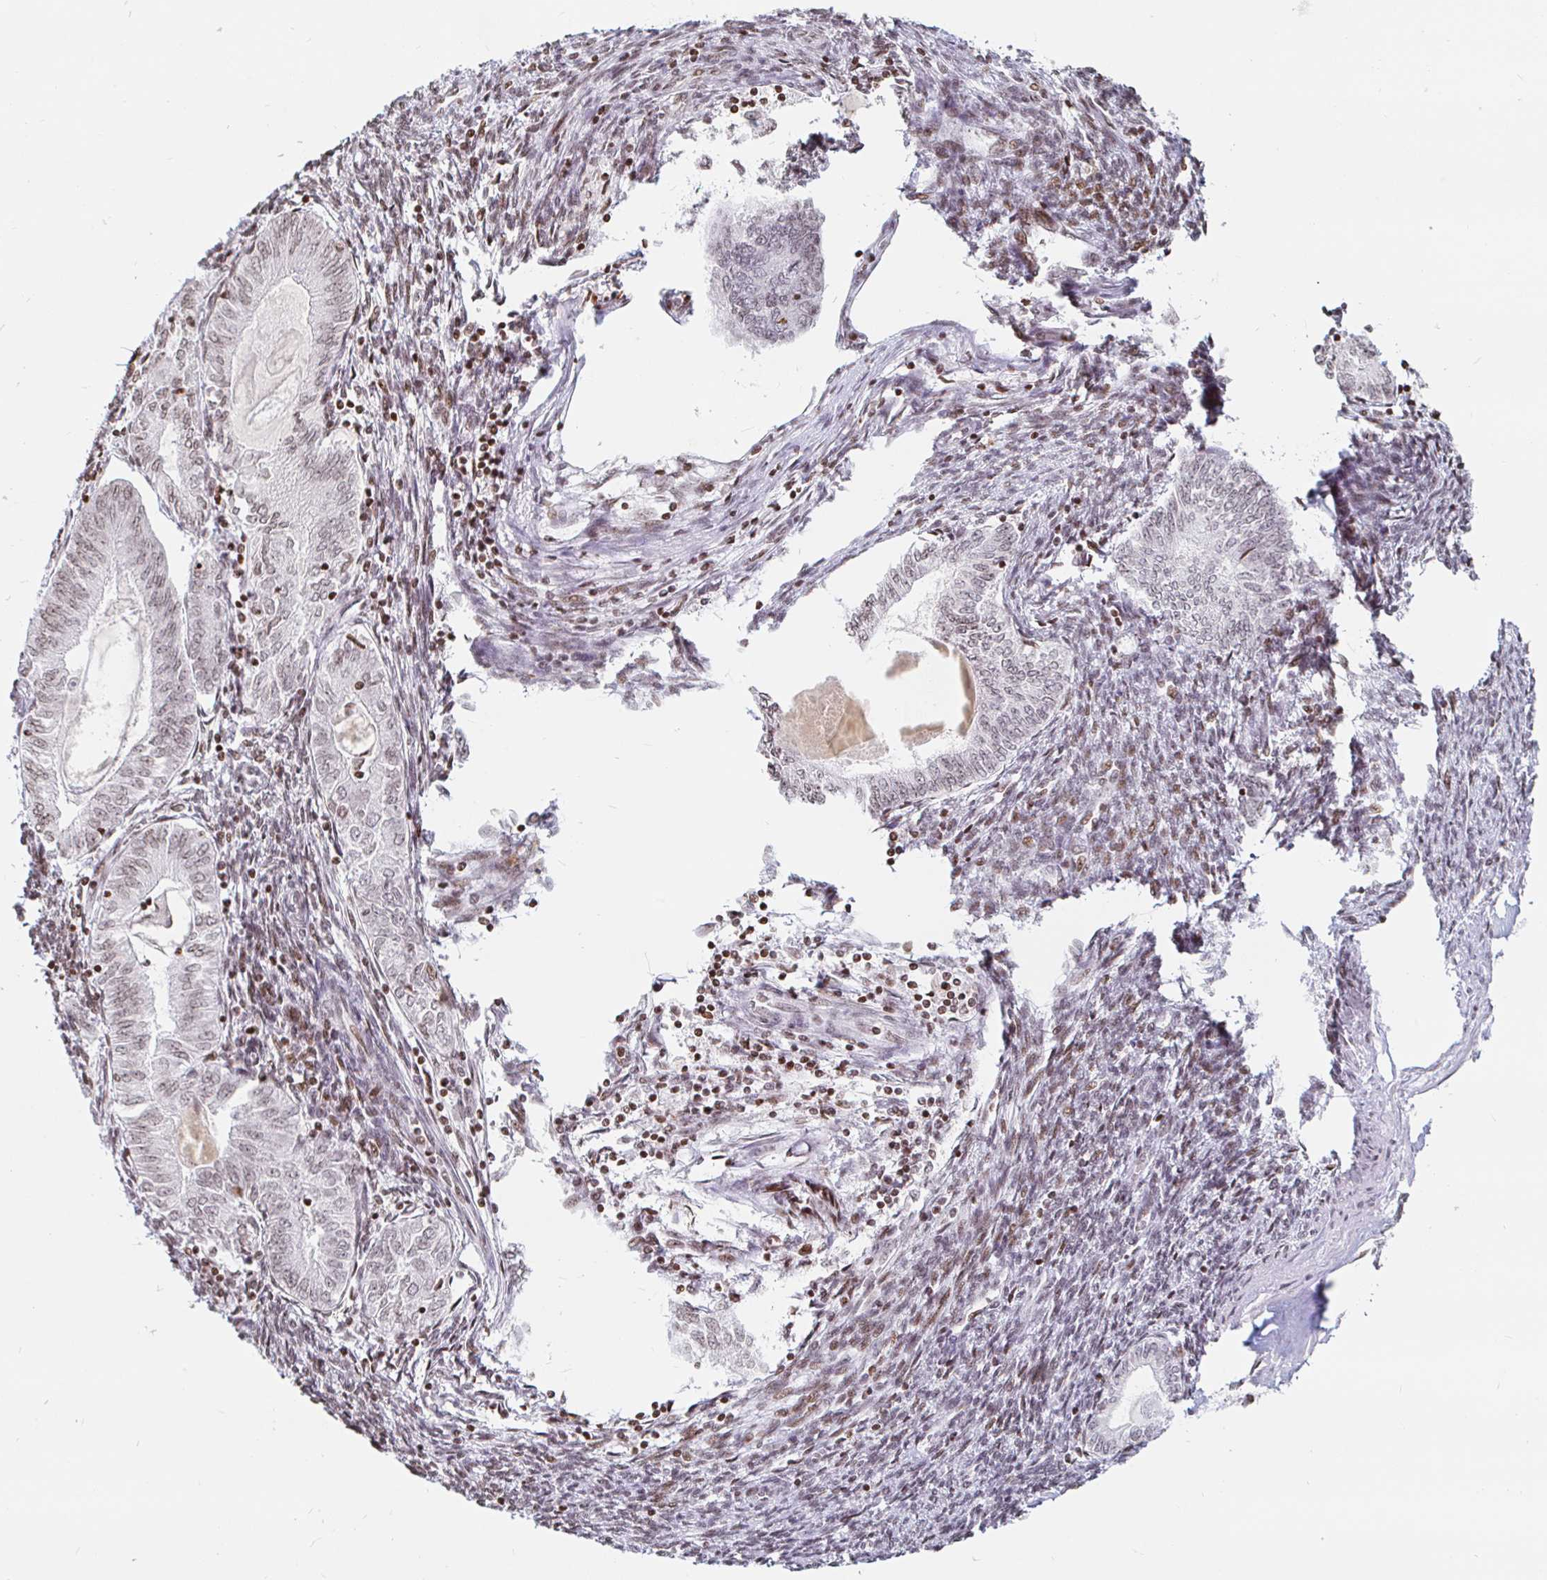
{"staining": {"intensity": "weak", "quantity": "<25%", "location": "nuclear"}, "tissue": "endometrial cancer", "cell_type": "Tumor cells", "image_type": "cancer", "snomed": [{"axis": "morphology", "description": "Carcinoma, NOS"}, {"axis": "topography", "description": "Uterus"}], "caption": "IHC of human endometrial cancer exhibits no expression in tumor cells.", "gene": "HOXC10", "patient": {"sex": "female", "age": 76}}